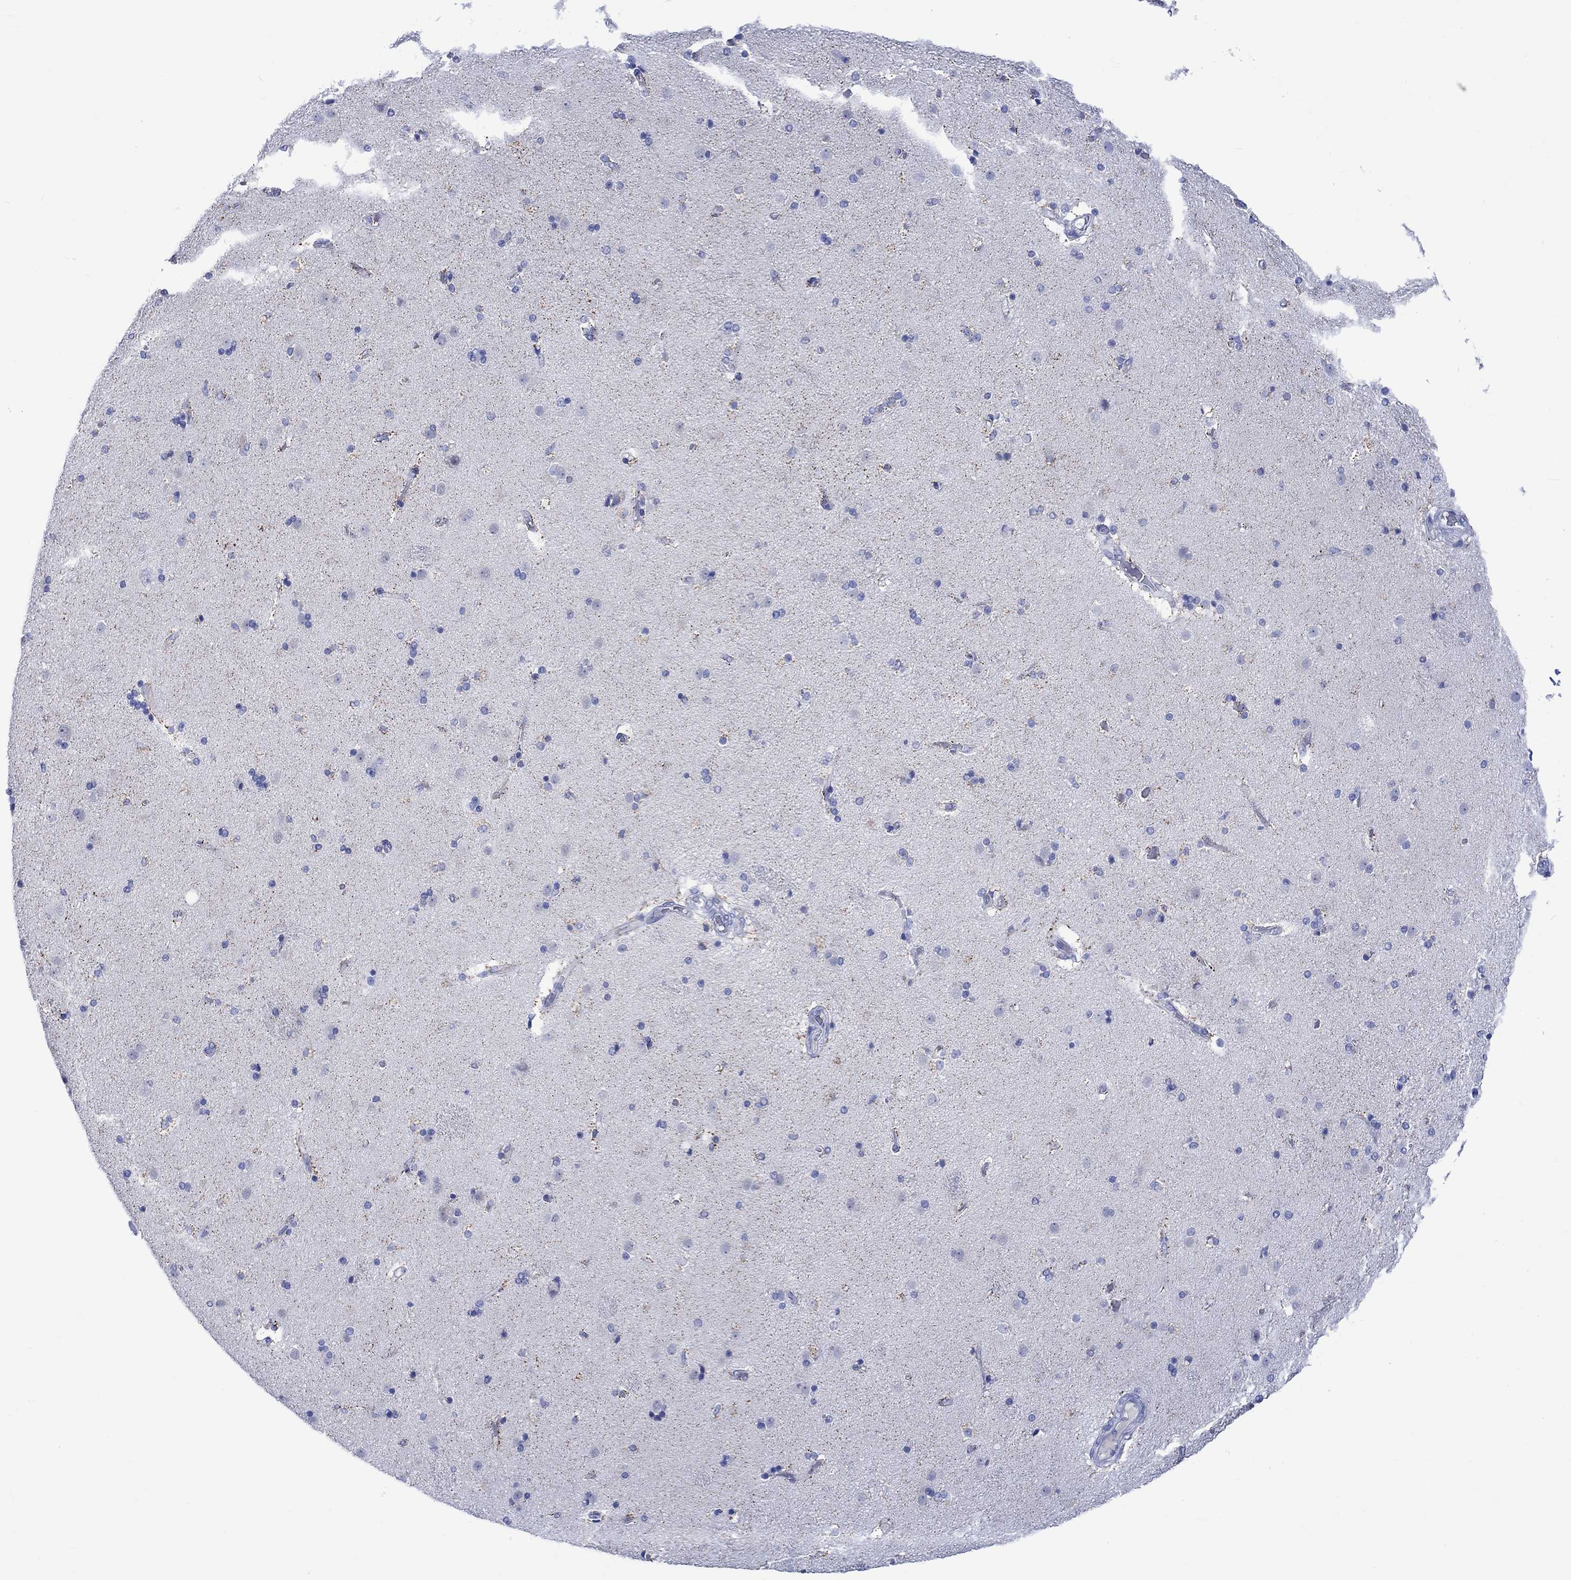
{"staining": {"intensity": "moderate", "quantity": "<25%", "location": "cytoplasmic/membranous"}, "tissue": "caudate", "cell_type": "Glial cells", "image_type": "normal", "snomed": [{"axis": "morphology", "description": "Normal tissue, NOS"}, {"axis": "topography", "description": "Lateral ventricle wall"}], "caption": "Caudate stained with DAB (3,3'-diaminobenzidine) immunohistochemistry (IHC) reveals low levels of moderate cytoplasmic/membranous positivity in about <25% of glial cells. The staining was performed using DAB (3,3'-diaminobenzidine) to visualize the protein expression in brown, while the nuclei were stained in blue with hematoxylin (Magnification: 20x).", "gene": "KLHL33", "patient": {"sex": "male", "age": 54}}